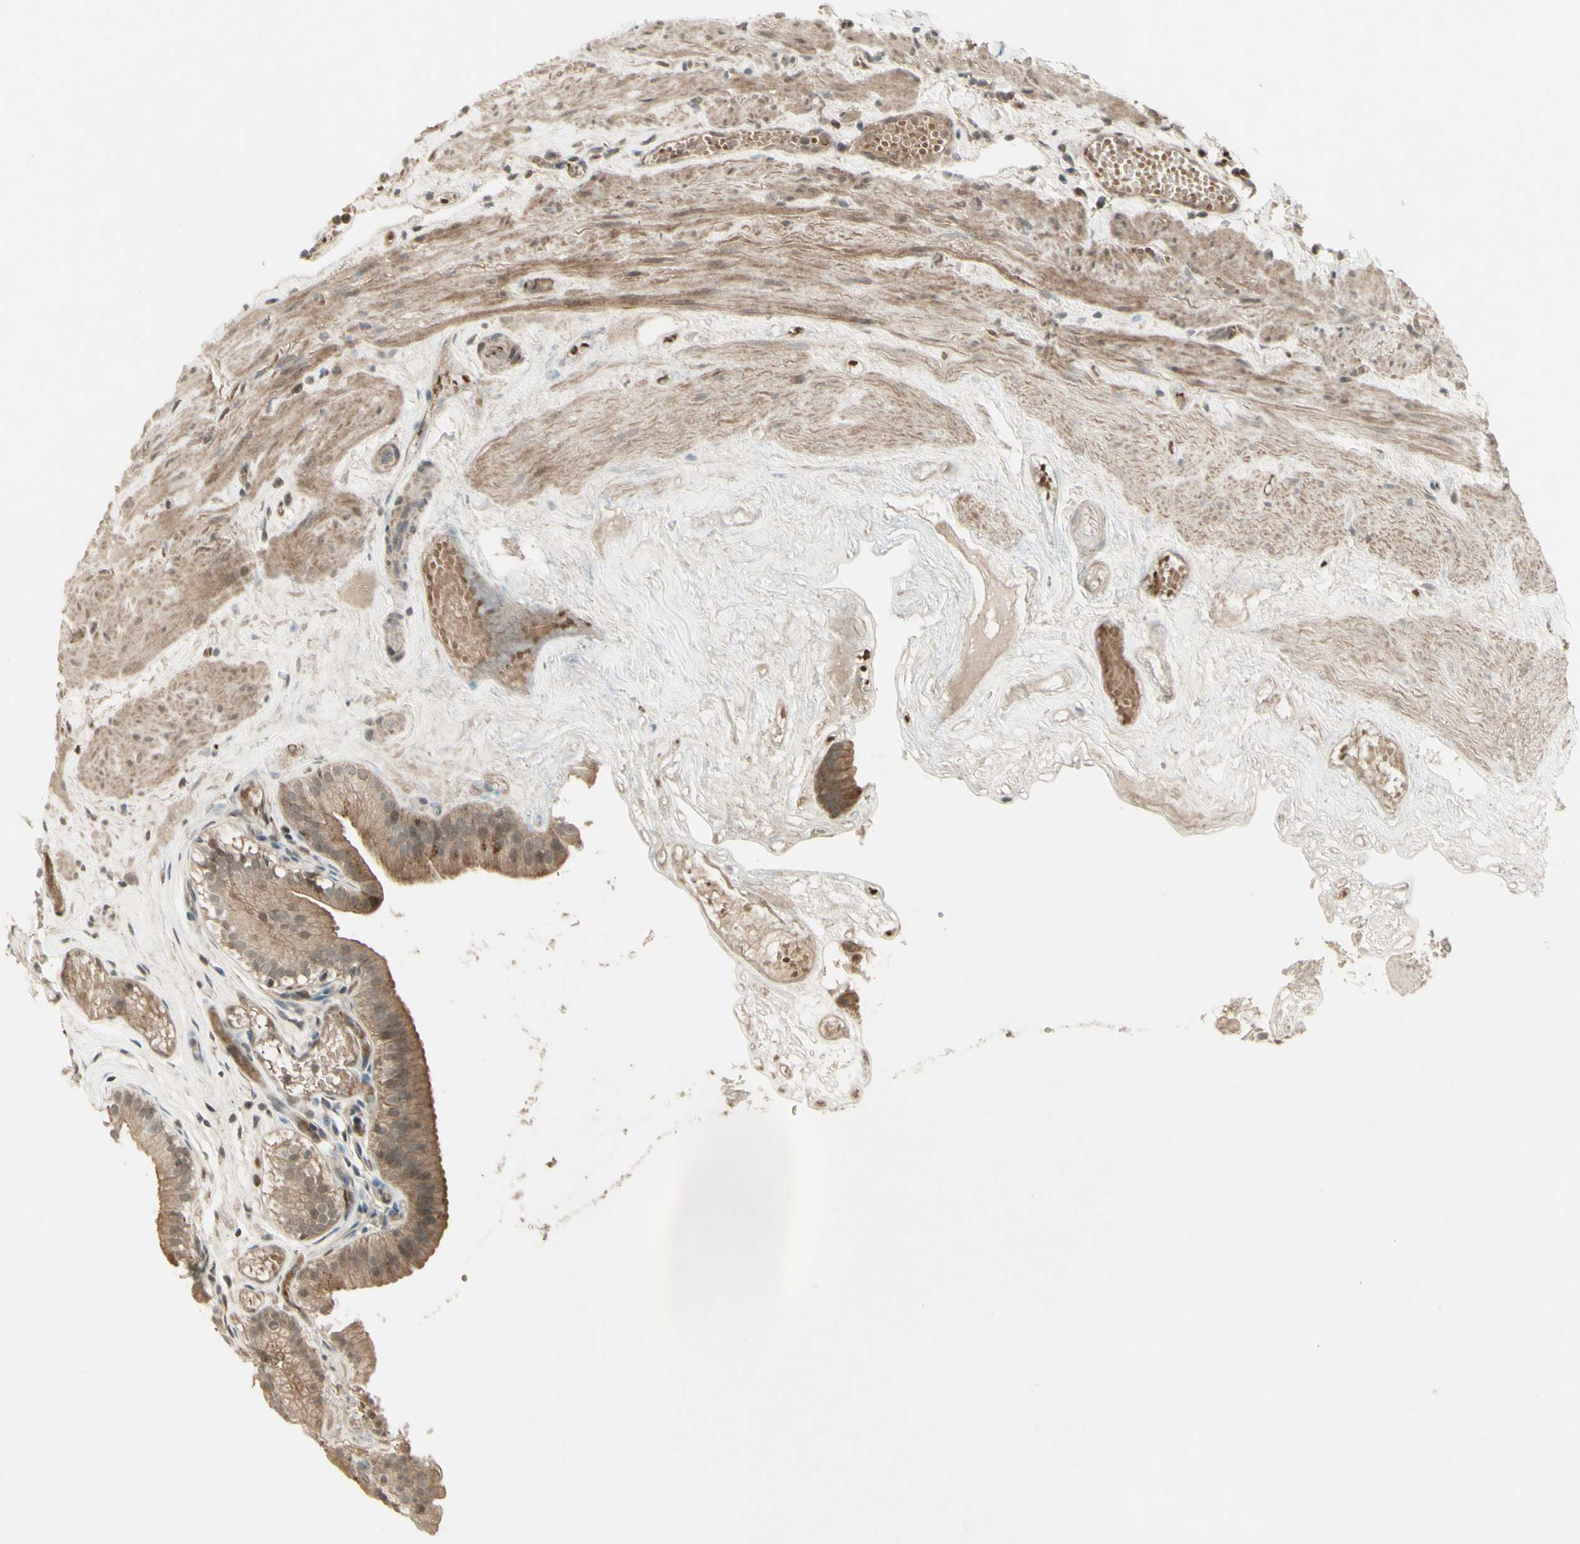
{"staining": {"intensity": "moderate", "quantity": ">75%", "location": "cytoplasmic/membranous"}, "tissue": "gallbladder", "cell_type": "Glandular cells", "image_type": "normal", "snomed": [{"axis": "morphology", "description": "Normal tissue, NOS"}, {"axis": "topography", "description": "Gallbladder"}], "caption": "Brown immunohistochemical staining in benign human gallbladder demonstrates moderate cytoplasmic/membranous staining in approximately >75% of glandular cells.", "gene": "MSH6", "patient": {"sex": "female", "age": 26}}